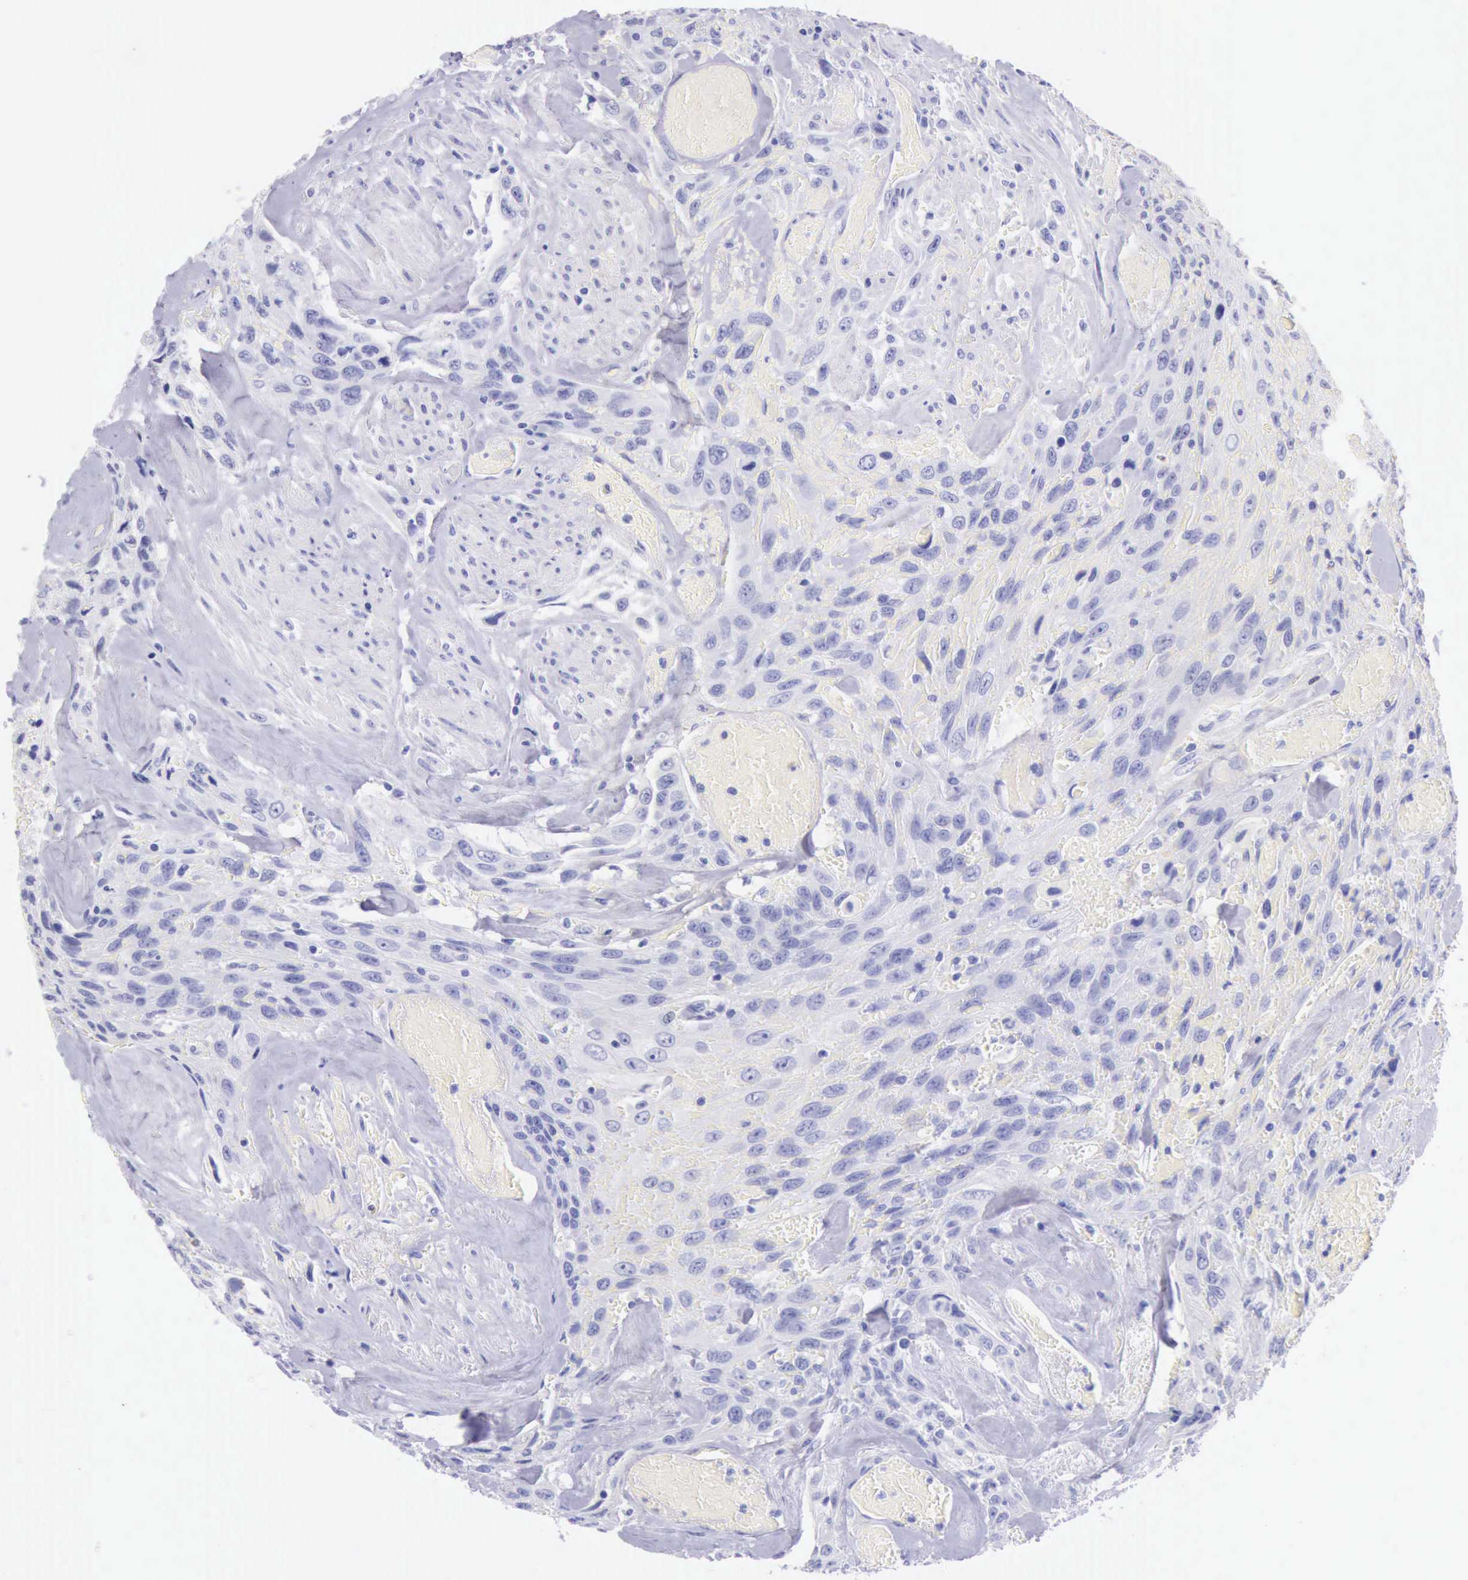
{"staining": {"intensity": "negative", "quantity": "none", "location": "none"}, "tissue": "urothelial cancer", "cell_type": "Tumor cells", "image_type": "cancer", "snomed": [{"axis": "morphology", "description": "Urothelial carcinoma, High grade"}, {"axis": "topography", "description": "Urinary bladder"}], "caption": "An image of urothelial cancer stained for a protein demonstrates no brown staining in tumor cells.", "gene": "KRT8", "patient": {"sex": "female", "age": 84}}